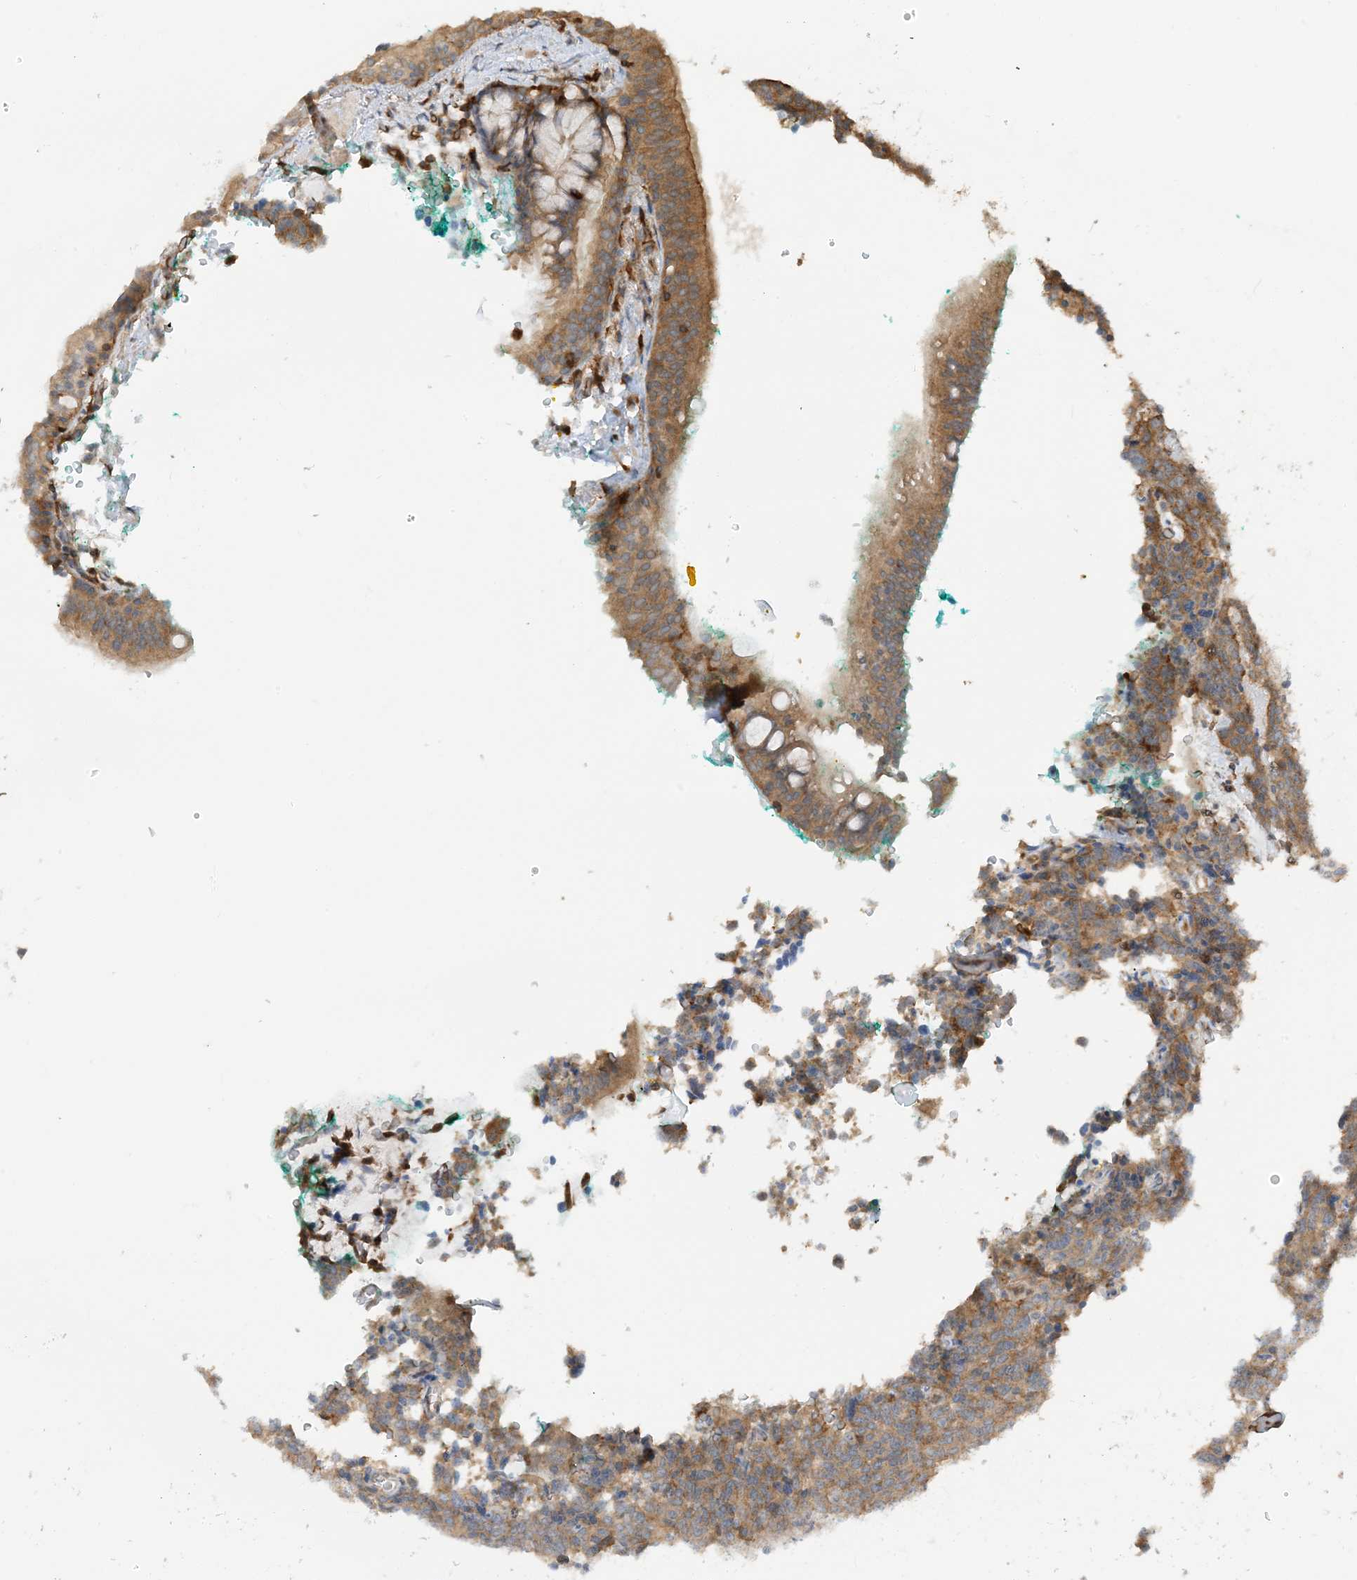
{"staining": {"intensity": "moderate", "quantity": ">75%", "location": "cytoplasmic/membranous"}, "tissue": "carcinoid", "cell_type": "Tumor cells", "image_type": "cancer", "snomed": [{"axis": "morphology", "description": "Carcinoid, malignant, NOS"}, {"axis": "topography", "description": "Lung"}], "caption": "IHC image of human carcinoid stained for a protein (brown), which demonstrates medium levels of moderate cytoplasmic/membranous positivity in about >75% of tumor cells.", "gene": "CAPZB", "patient": {"sex": "female", "age": 46}}